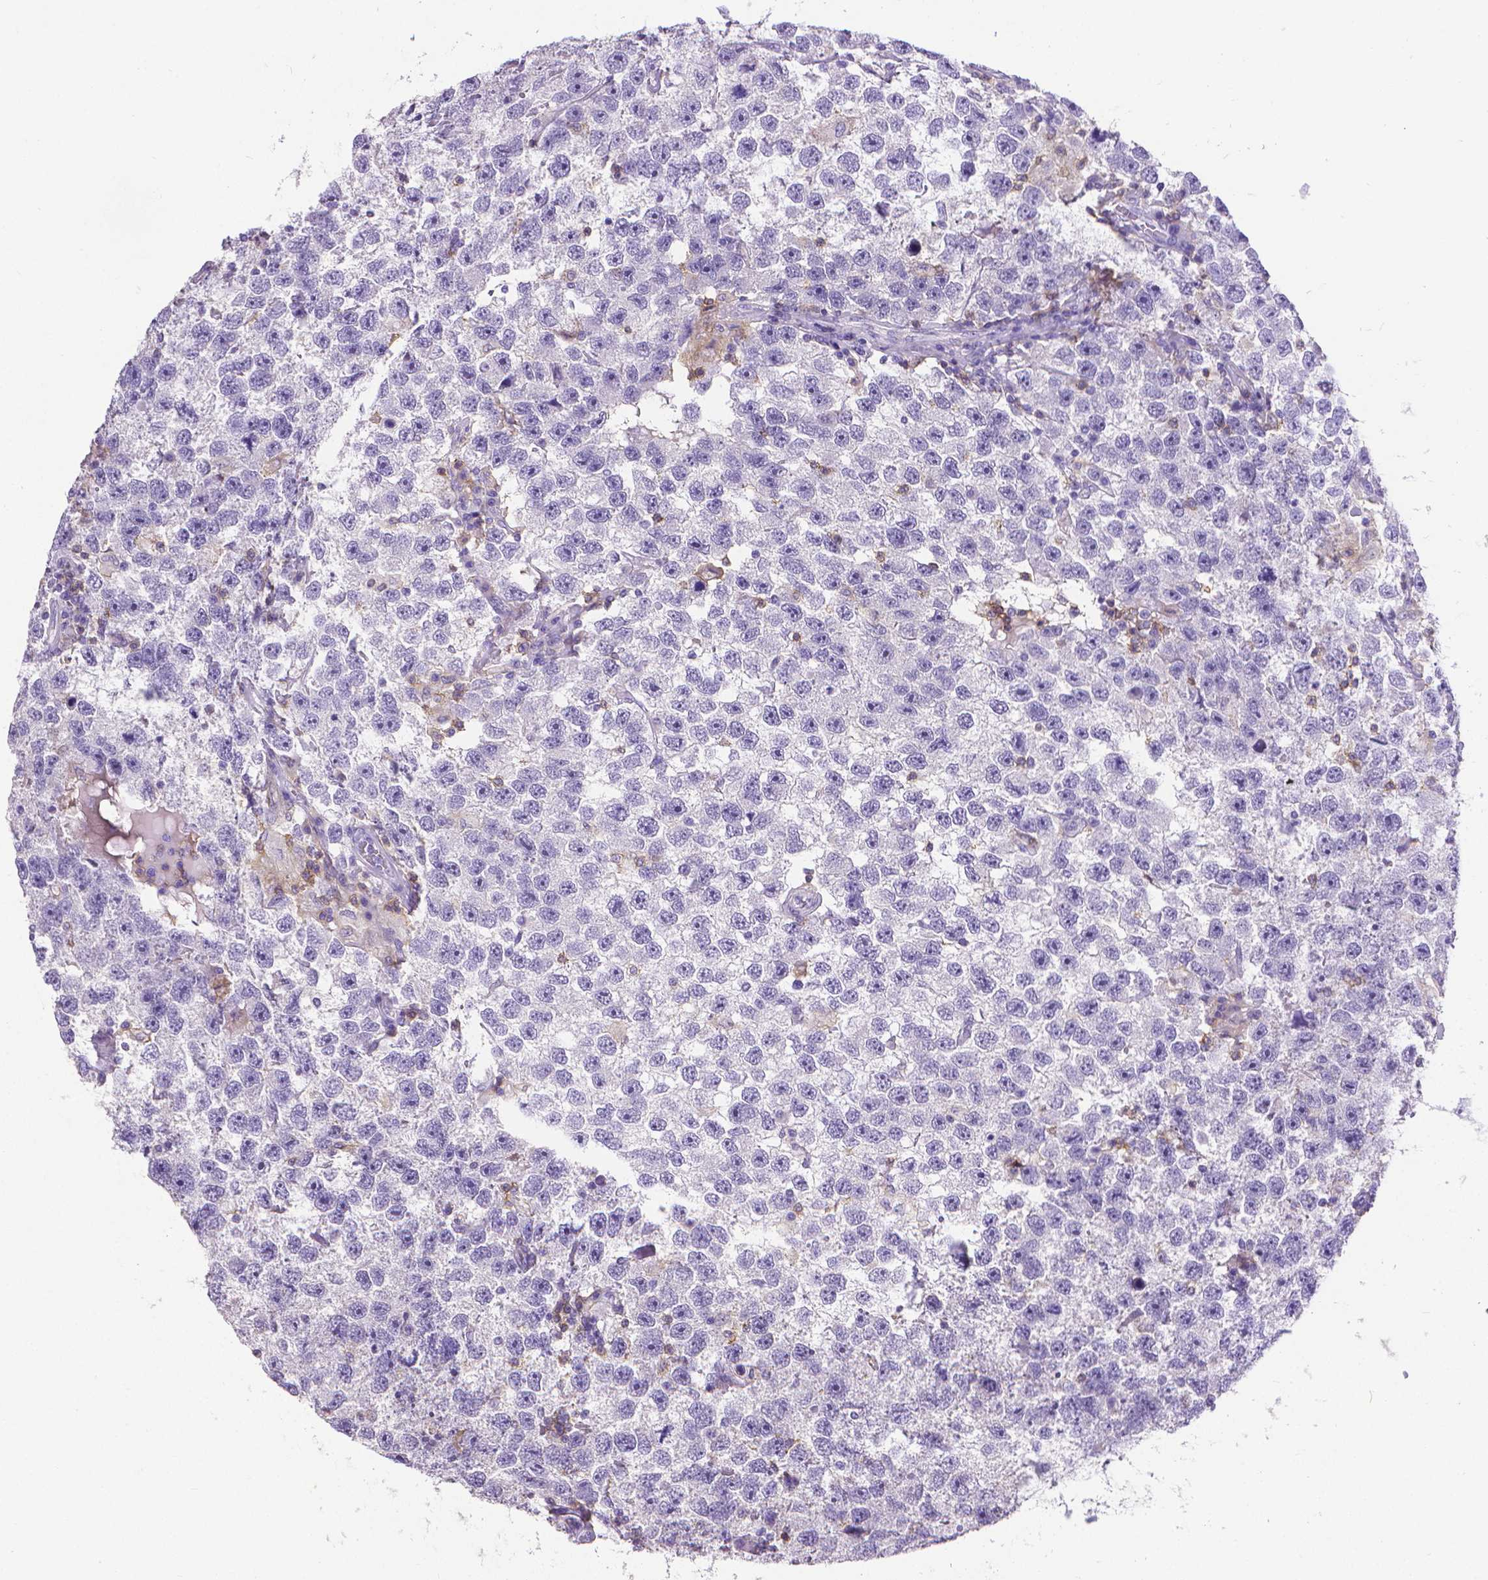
{"staining": {"intensity": "negative", "quantity": "none", "location": "none"}, "tissue": "testis cancer", "cell_type": "Tumor cells", "image_type": "cancer", "snomed": [{"axis": "morphology", "description": "Seminoma, NOS"}, {"axis": "topography", "description": "Testis"}], "caption": "IHC histopathology image of neoplastic tissue: human testis cancer stained with DAB displays no significant protein staining in tumor cells. (Stains: DAB immunohistochemistry with hematoxylin counter stain, Microscopy: brightfield microscopy at high magnification).", "gene": "CD4", "patient": {"sex": "male", "age": 26}}